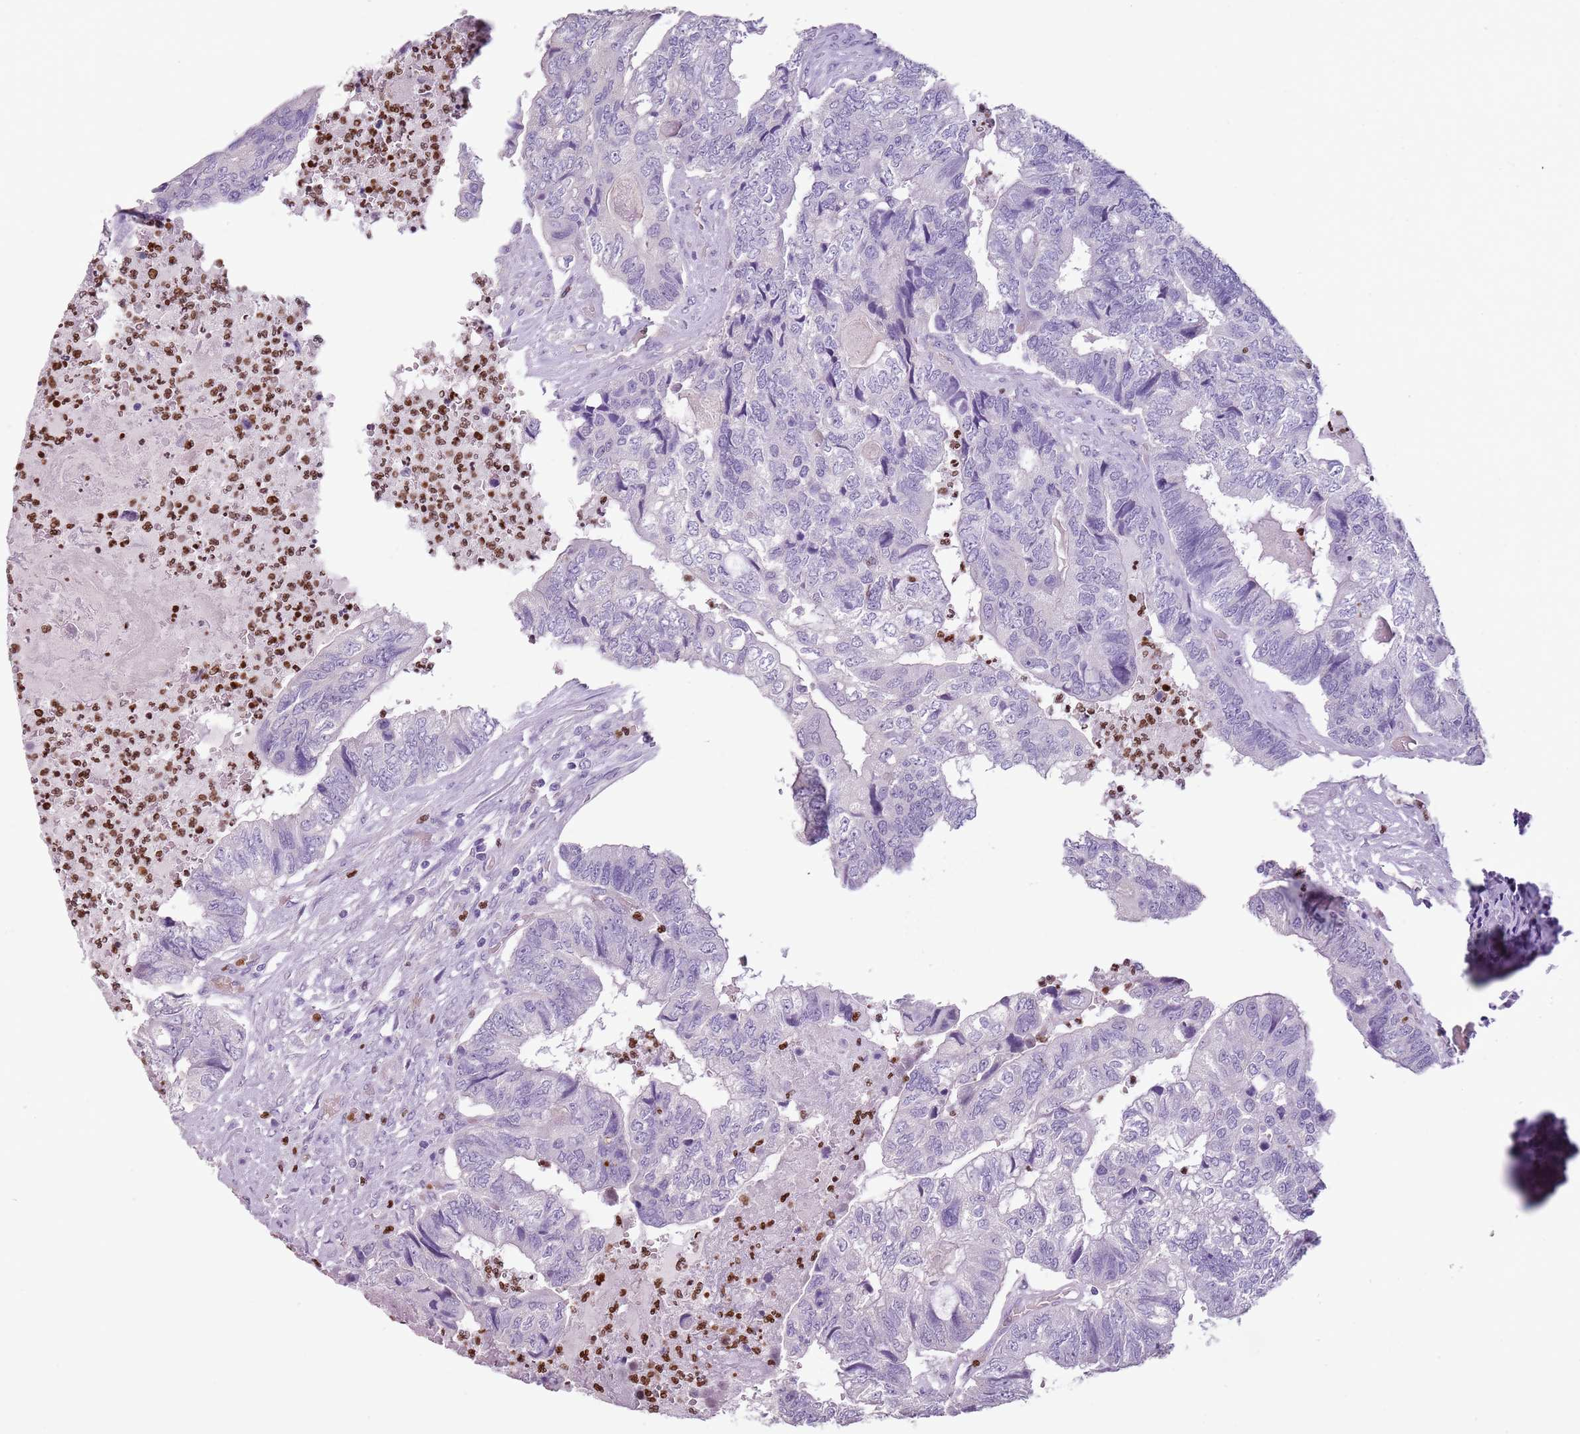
{"staining": {"intensity": "negative", "quantity": "none", "location": "none"}, "tissue": "colorectal cancer", "cell_type": "Tumor cells", "image_type": "cancer", "snomed": [{"axis": "morphology", "description": "Adenocarcinoma, NOS"}, {"axis": "topography", "description": "Colon"}], "caption": "Tumor cells are negative for brown protein staining in adenocarcinoma (colorectal).", "gene": "CELF6", "patient": {"sex": "female", "age": 67}}